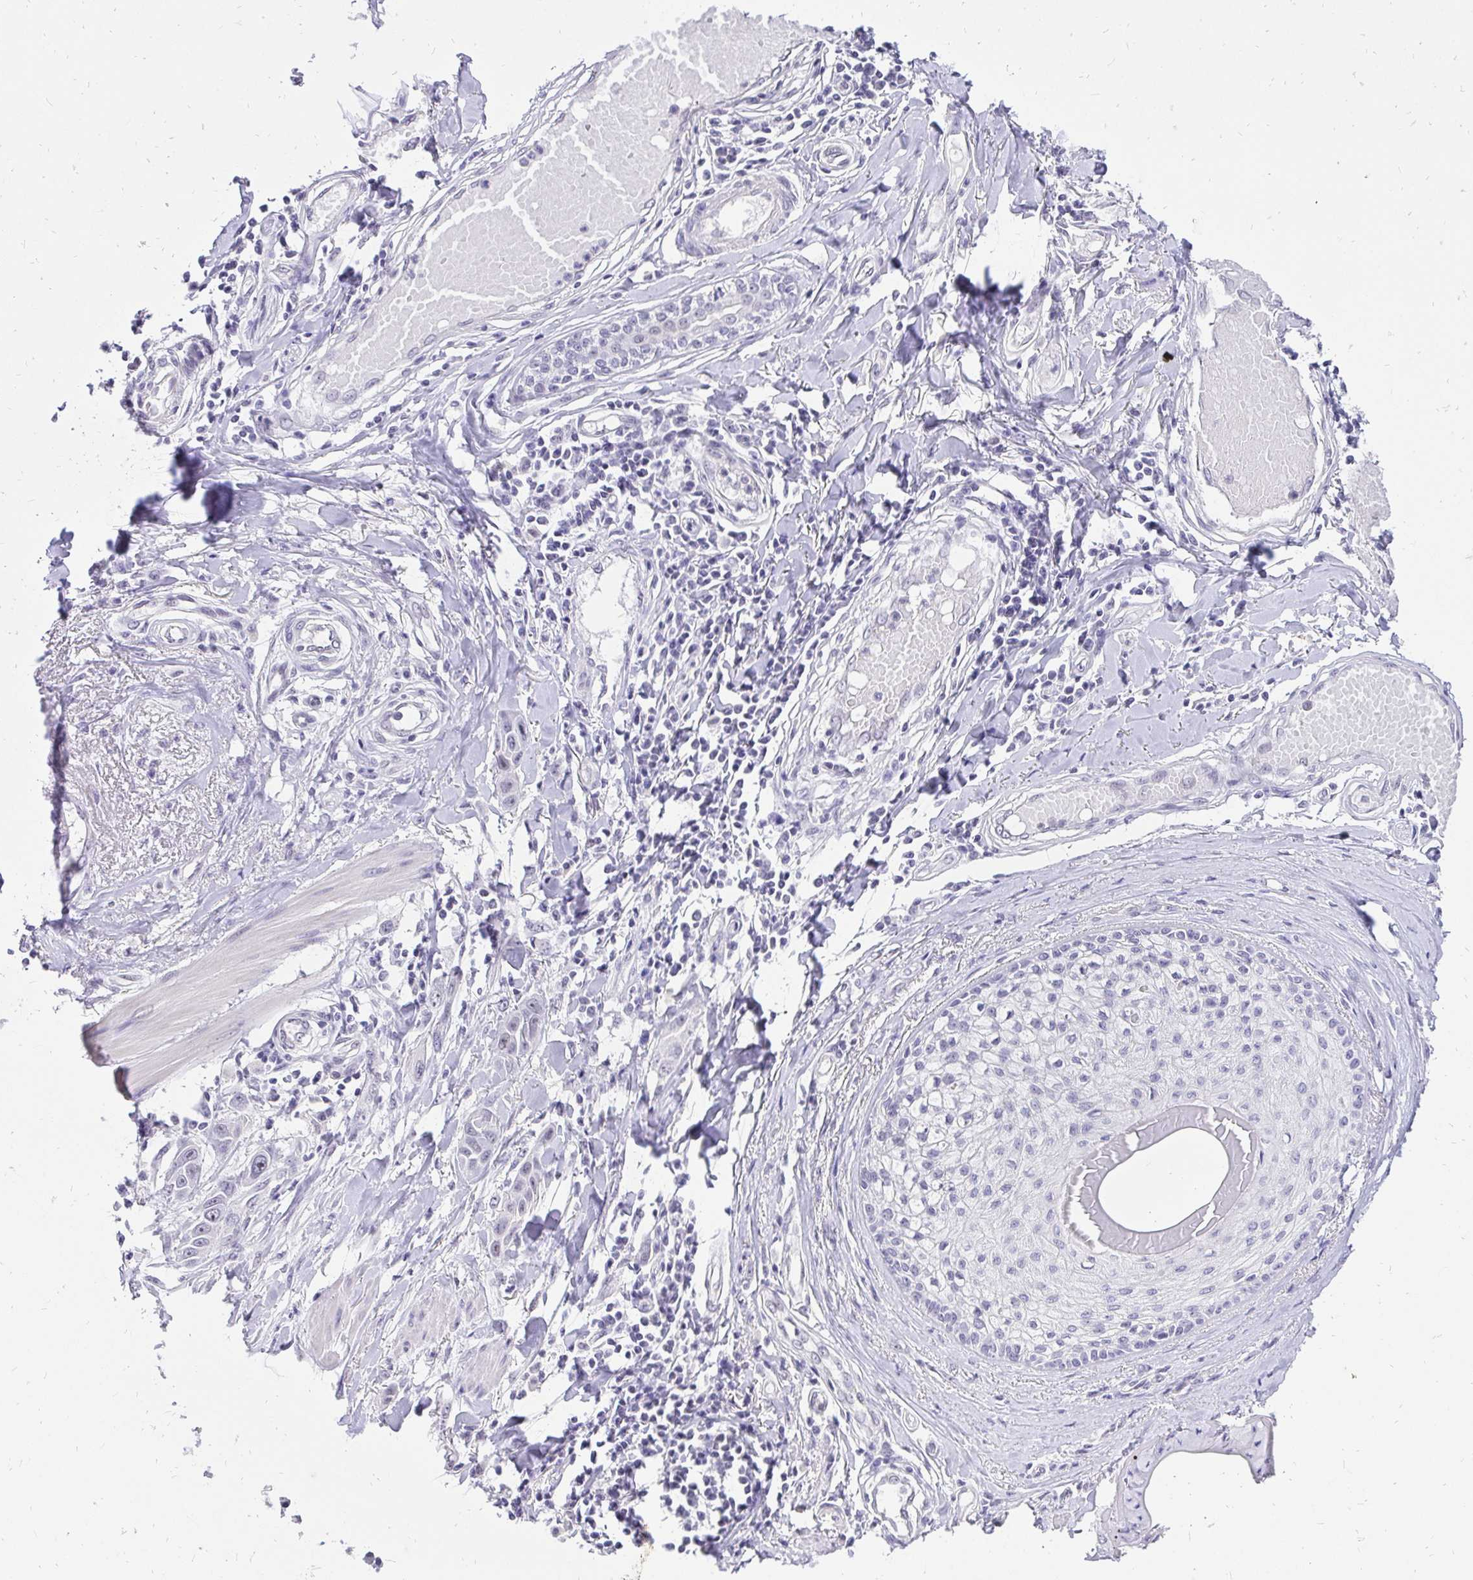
{"staining": {"intensity": "negative", "quantity": "none", "location": "none"}, "tissue": "skin cancer", "cell_type": "Tumor cells", "image_type": "cancer", "snomed": [{"axis": "morphology", "description": "Squamous cell carcinoma, NOS"}, {"axis": "topography", "description": "Skin"}], "caption": "Tumor cells are negative for protein expression in human squamous cell carcinoma (skin).", "gene": "ZNF860", "patient": {"sex": "female", "age": 69}}